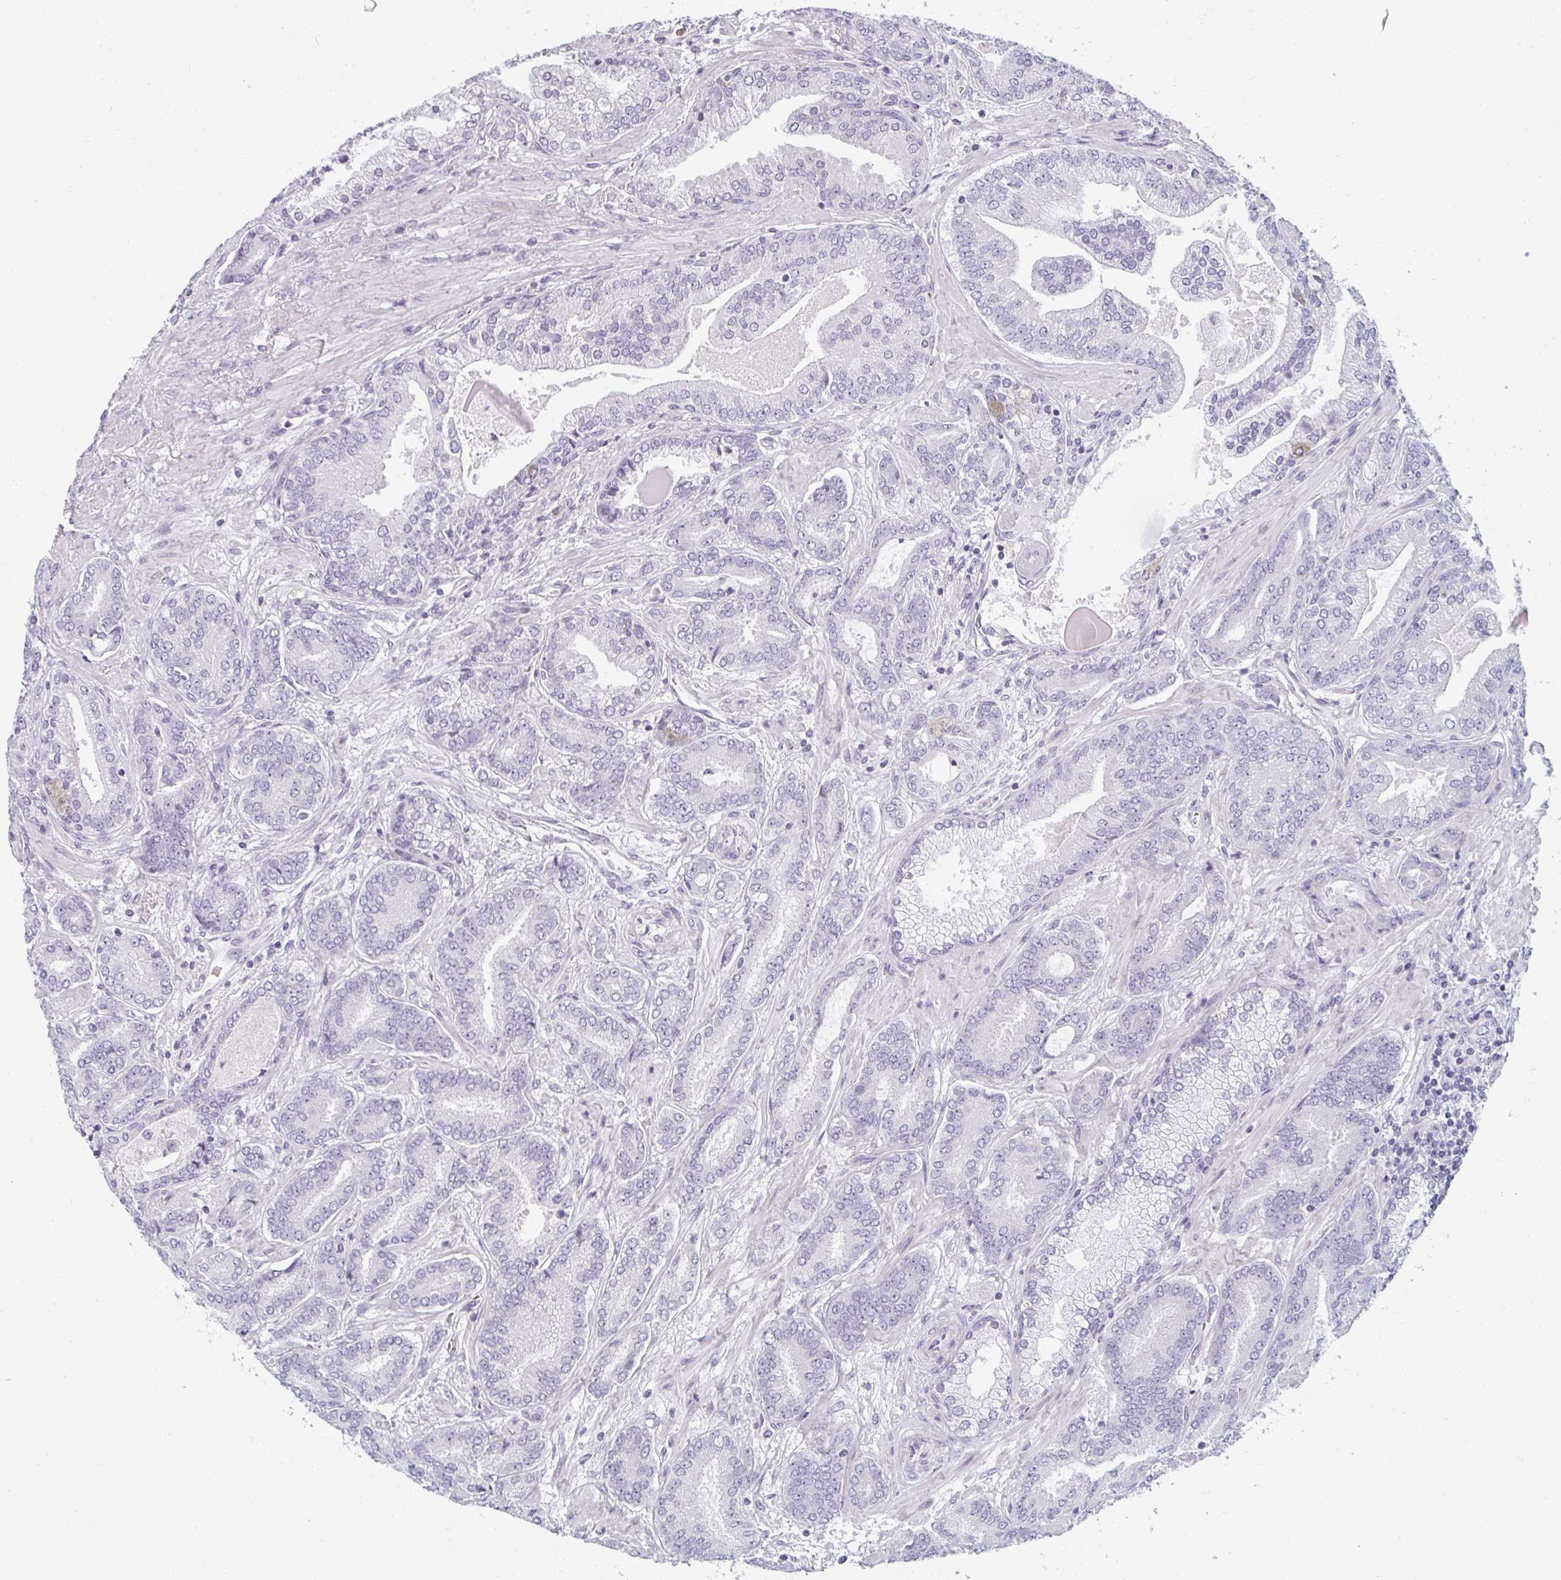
{"staining": {"intensity": "negative", "quantity": "none", "location": "none"}, "tissue": "prostate cancer", "cell_type": "Tumor cells", "image_type": "cancer", "snomed": [{"axis": "morphology", "description": "Adenocarcinoma, High grade"}, {"axis": "topography", "description": "Prostate"}], "caption": "Immunohistochemistry (IHC) of prostate cancer (adenocarcinoma (high-grade)) displays no staining in tumor cells.", "gene": "RBBP6", "patient": {"sex": "male", "age": 62}}